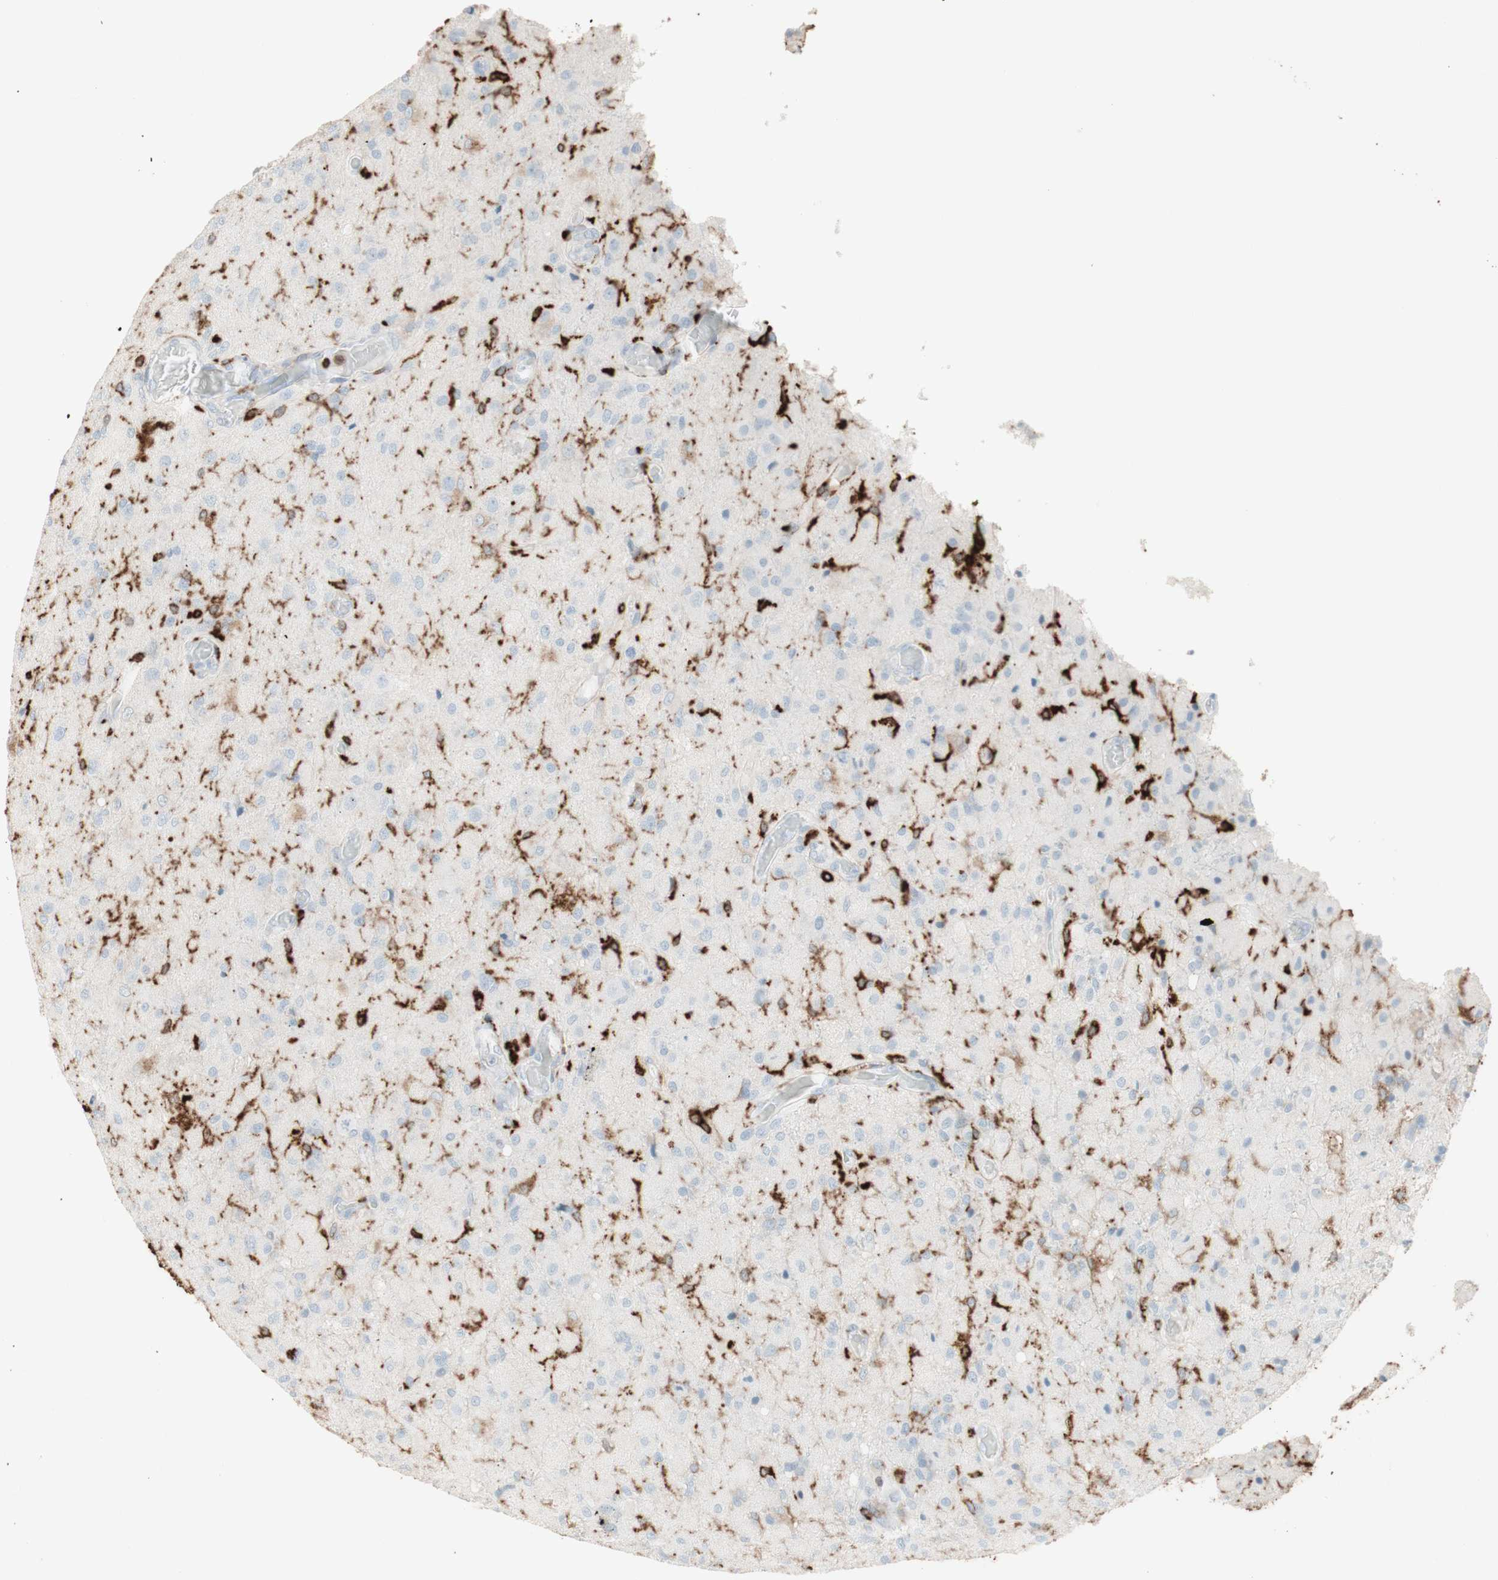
{"staining": {"intensity": "negative", "quantity": "none", "location": "none"}, "tissue": "glioma", "cell_type": "Tumor cells", "image_type": "cancer", "snomed": [{"axis": "morphology", "description": "Normal tissue, NOS"}, {"axis": "morphology", "description": "Glioma, malignant, High grade"}, {"axis": "topography", "description": "Cerebral cortex"}], "caption": "An immunohistochemistry (IHC) image of glioma is shown. There is no staining in tumor cells of glioma.", "gene": "HLA-DPB1", "patient": {"sex": "male", "age": 77}}